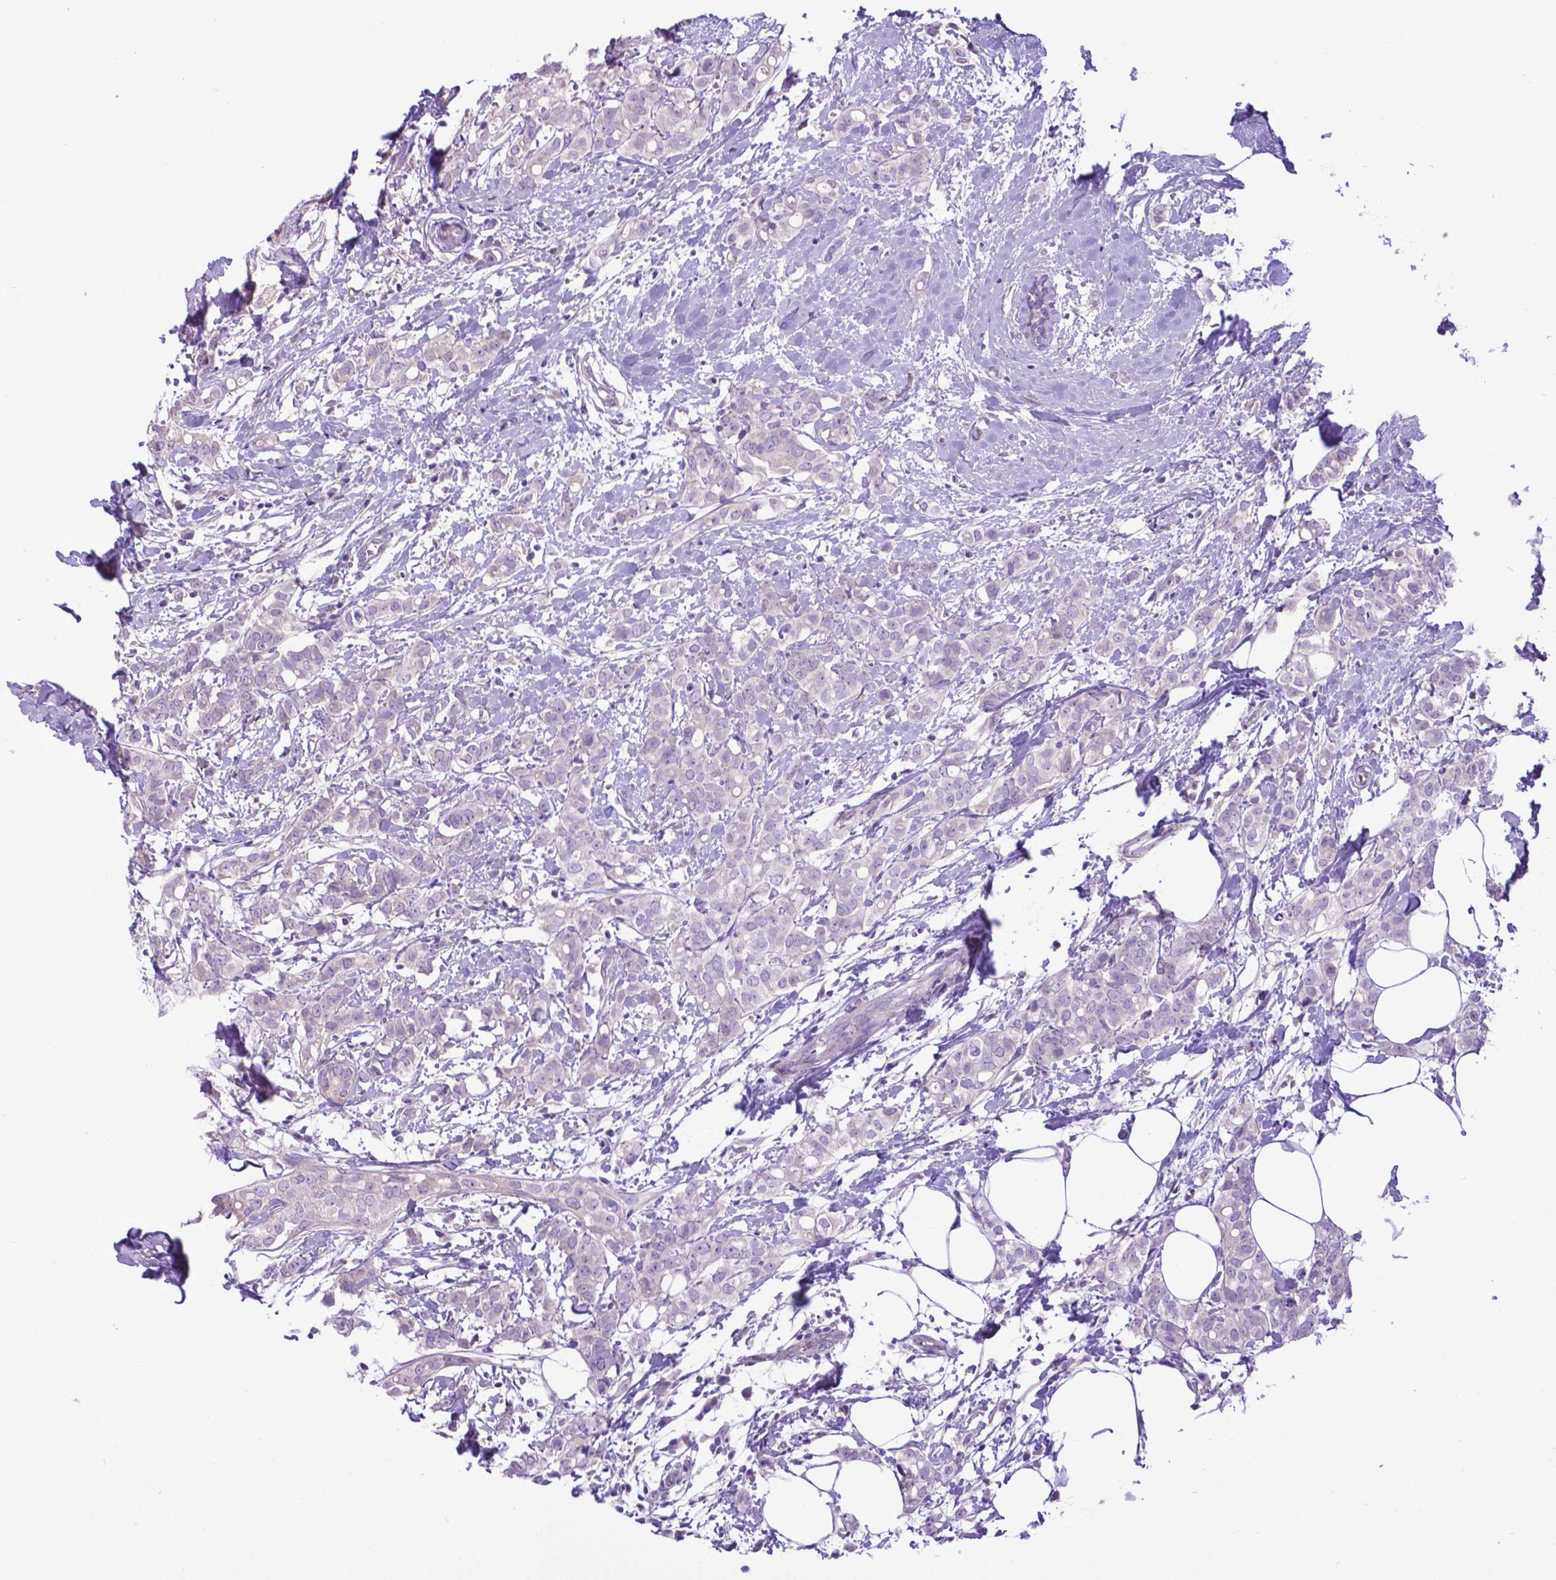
{"staining": {"intensity": "negative", "quantity": "none", "location": "none"}, "tissue": "breast cancer", "cell_type": "Tumor cells", "image_type": "cancer", "snomed": [{"axis": "morphology", "description": "Duct carcinoma"}, {"axis": "topography", "description": "Breast"}], "caption": "Tumor cells show no significant expression in breast invasive ductal carcinoma. Nuclei are stained in blue.", "gene": "ADRA2B", "patient": {"sex": "female", "age": 40}}